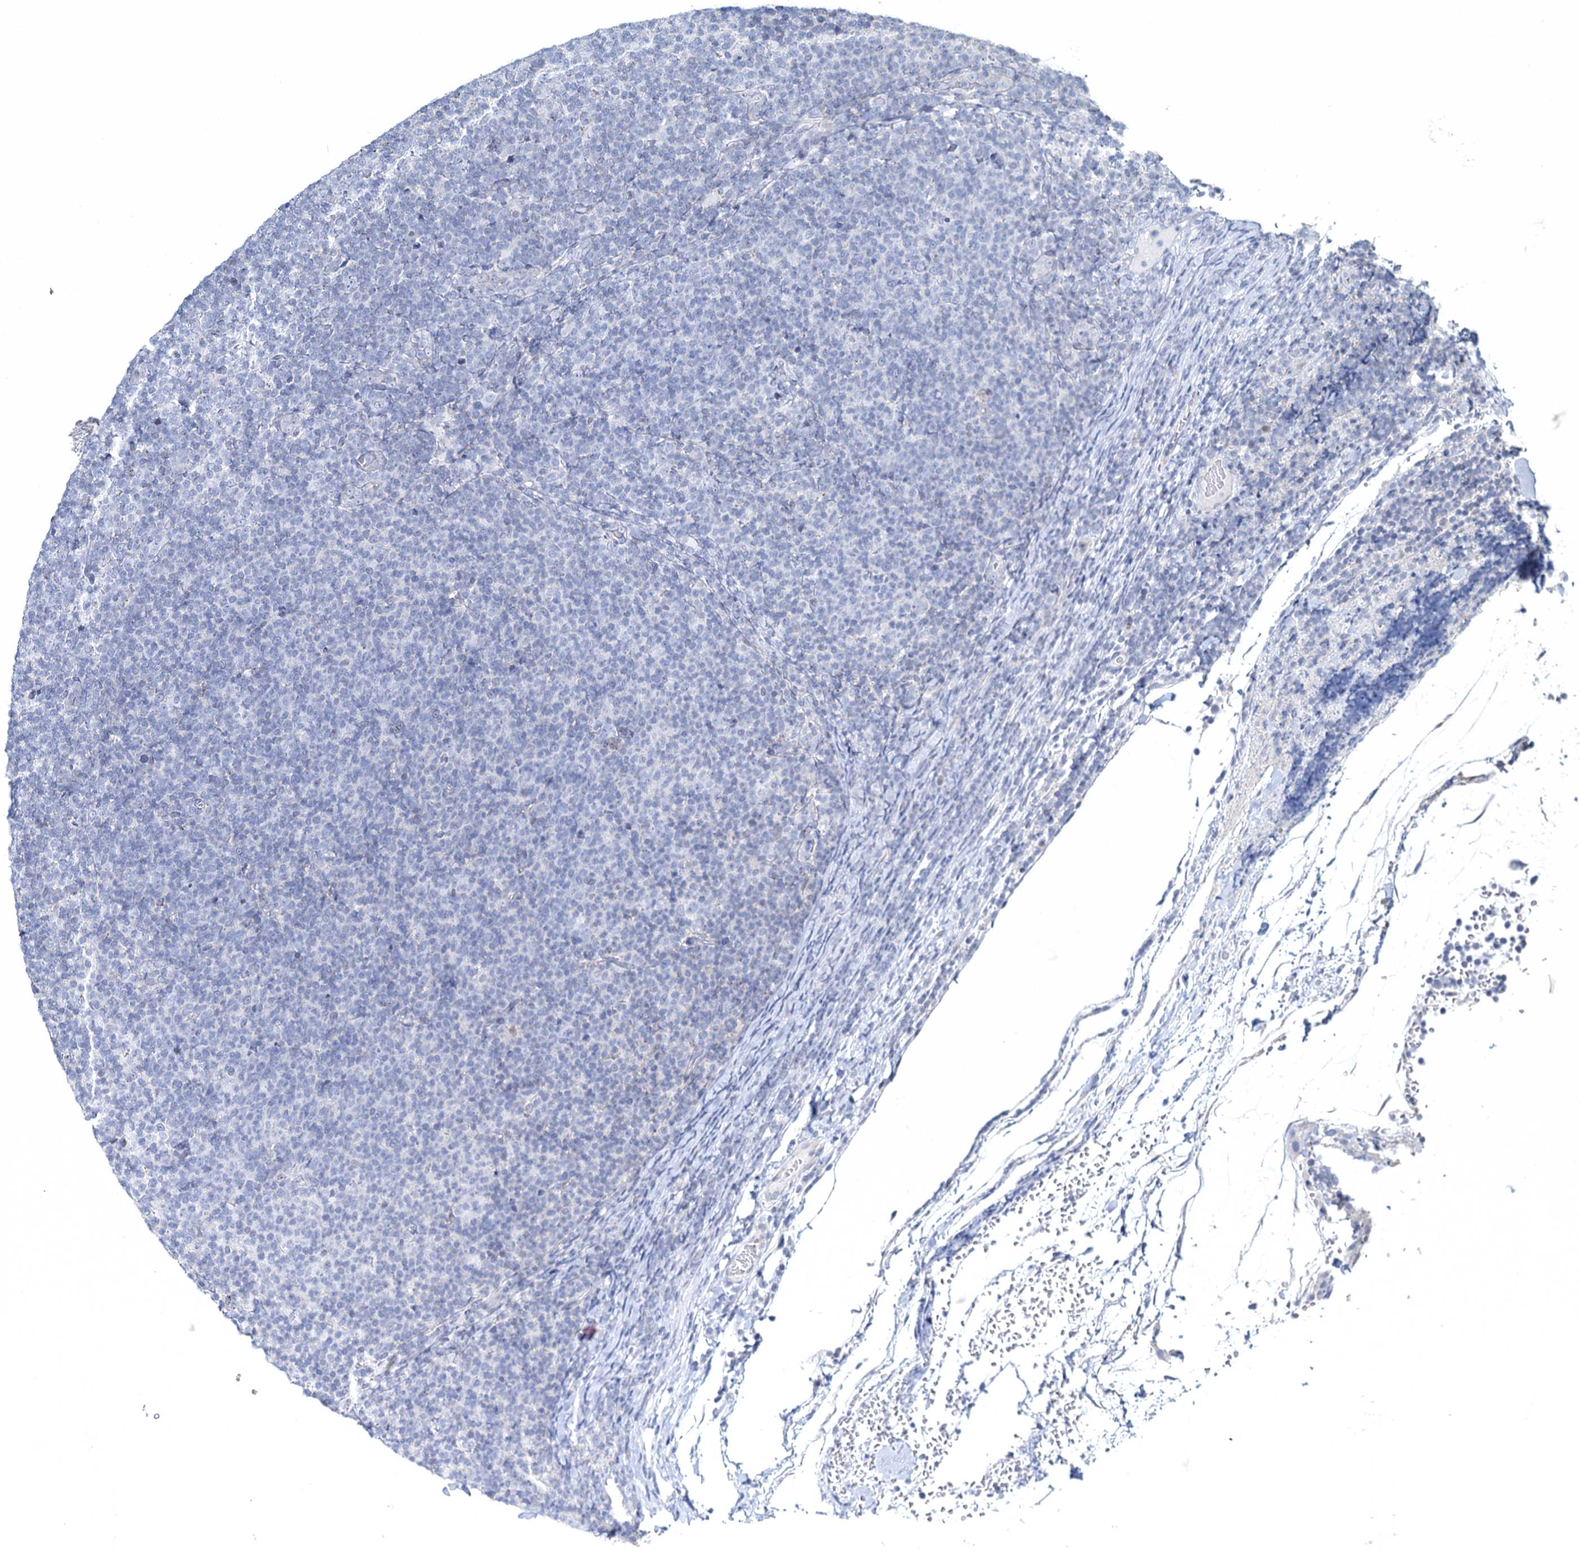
{"staining": {"intensity": "negative", "quantity": "none", "location": "none"}, "tissue": "lymphoma", "cell_type": "Tumor cells", "image_type": "cancer", "snomed": [{"axis": "morphology", "description": "Malignant lymphoma, non-Hodgkin's type, Low grade"}, {"axis": "topography", "description": "Lymph node"}], "caption": "Tumor cells are negative for protein expression in human malignant lymphoma, non-Hodgkin's type (low-grade).", "gene": "TOX3", "patient": {"sex": "male", "age": 66}}